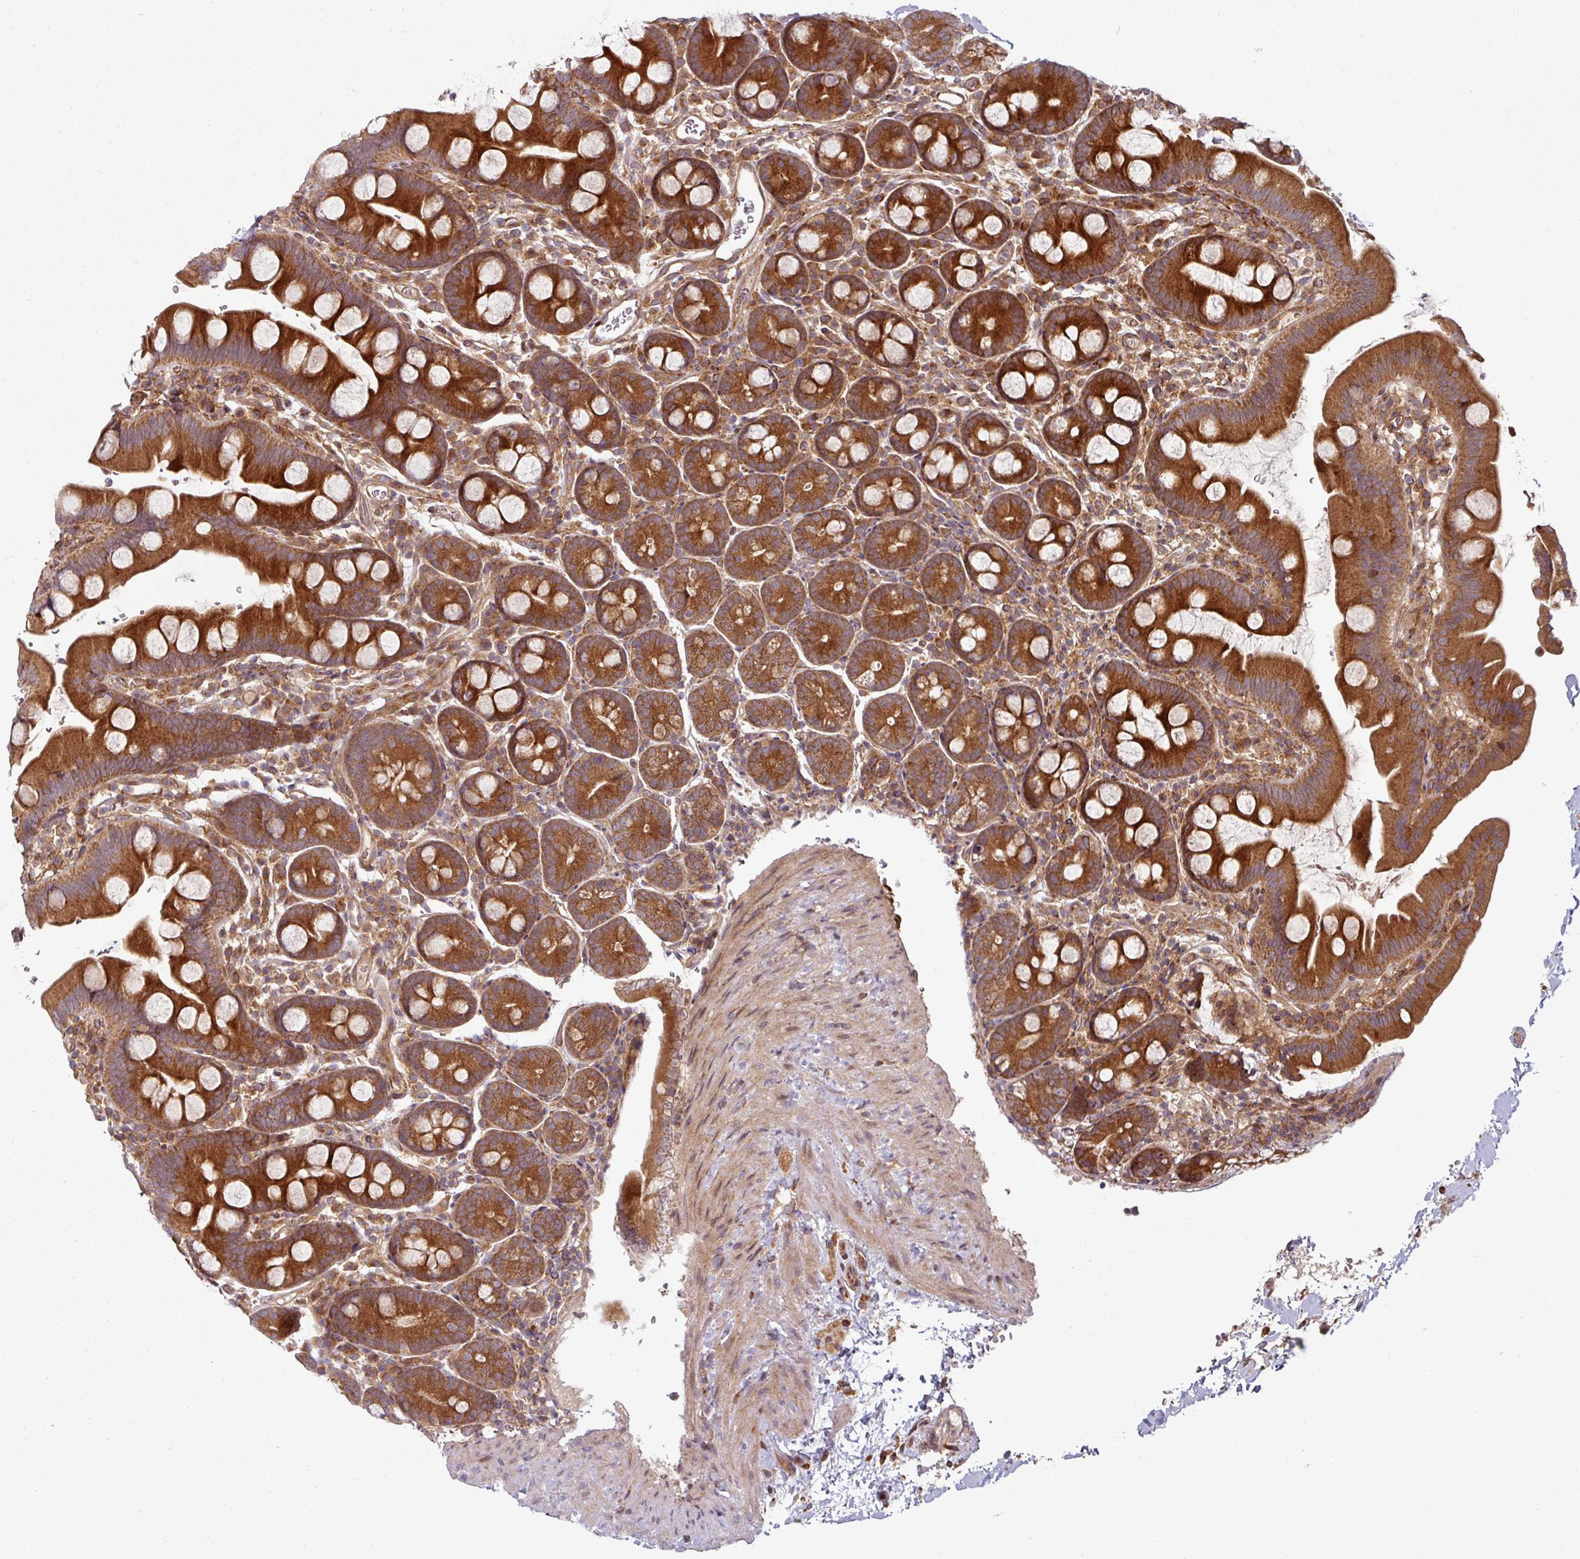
{"staining": {"intensity": "strong", "quantity": ">75%", "location": "cytoplasmic/membranous"}, "tissue": "small intestine", "cell_type": "Glandular cells", "image_type": "normal", "snomed": [{"axis": "morphology", "description": "Normal tissue, NOS"}, {"axis": "topography", "description": "Small intestine"}], "caption": "Strong cytoplasmic/membranous staining for a protein is present in about >75% of glandular cells of normal small intestine using IHC.", "gene": "RAB5A", "patient": {"sex": "female", "age": 68}}